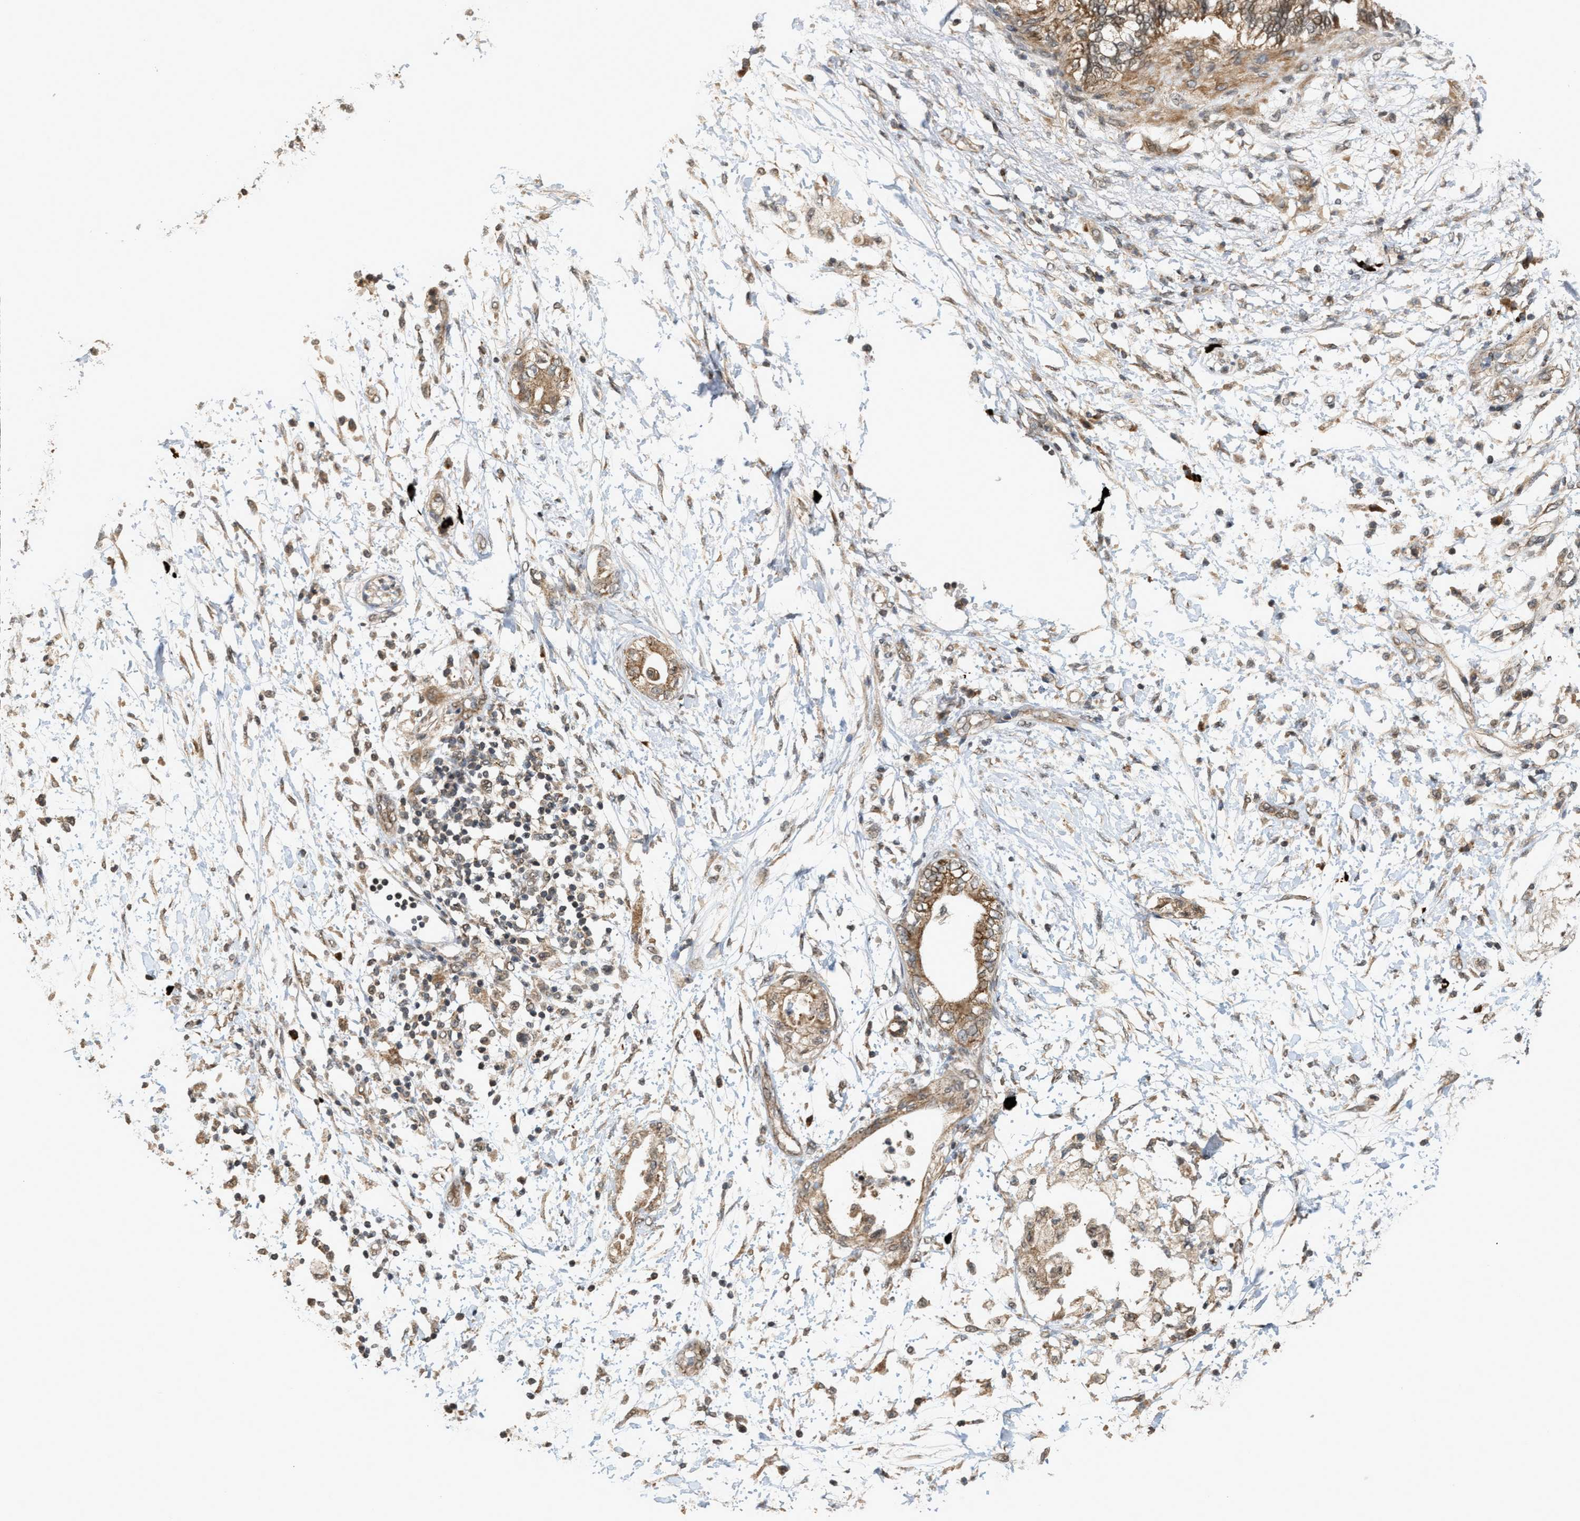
{"staining": {"intensity": "moderate", "quantity": ">75%", "location": "cytoplasmic/membranous"}, "tissue": "adipose tissue", "cell_type": "Adipocytes", "image_type": "normal", "snomed": [{"axis": "morphology", "description": "Normal tissue, NOS"}, {"axis": "morphology", "description": "Adenocarcinoma, NOS"}, {"axis": "topography", "description": "Duodenum"}, {"axis": "topography", "description": "Peripheral nerve tissue"}], "caption": "Adipocytes show moderate cytoplasmic/membranous positivity in about >75% of cells in unremarkable adipose tissue. Immunohistochemistry stains the protein of interest in brown and the nuclei are stained blue.", "gene": "ELP2", "patient": {"sex": "female", "age": 60}}